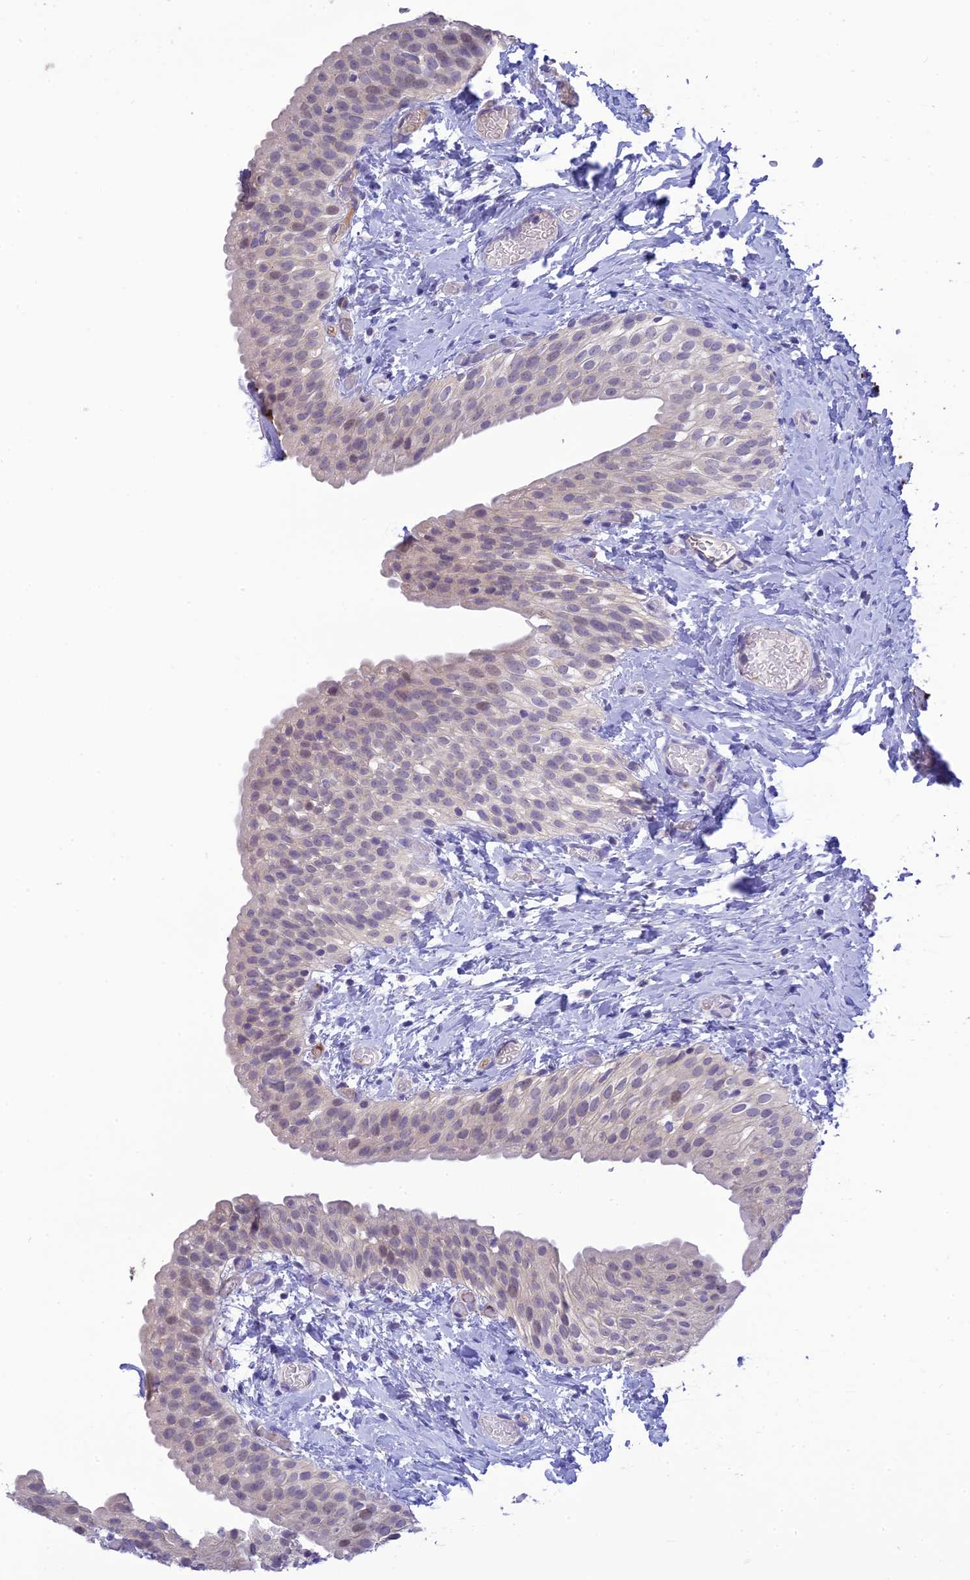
{"staining": {"intensity": "weak", "quantity": "<25%", "location": "nuclear"}, "tissue": "urinary bladder", "cell_type": "Urothelial cells", "image_type": "normal", "snomed": [{"axis": "morphology", "description": "Normal tissue, NOS"}, {"axis": "topography", "description": "Urinary bladder"}], "caption": "The immunohistochemistry (IHC) image has no significant staining in urothelial cells of urinary bladder. The staining is performed using DAB brown chromogen with nuclei counter-stained in using hematoxylin.", "gene": "XPO7", "patient": {"sex": "male", "age": 1}}